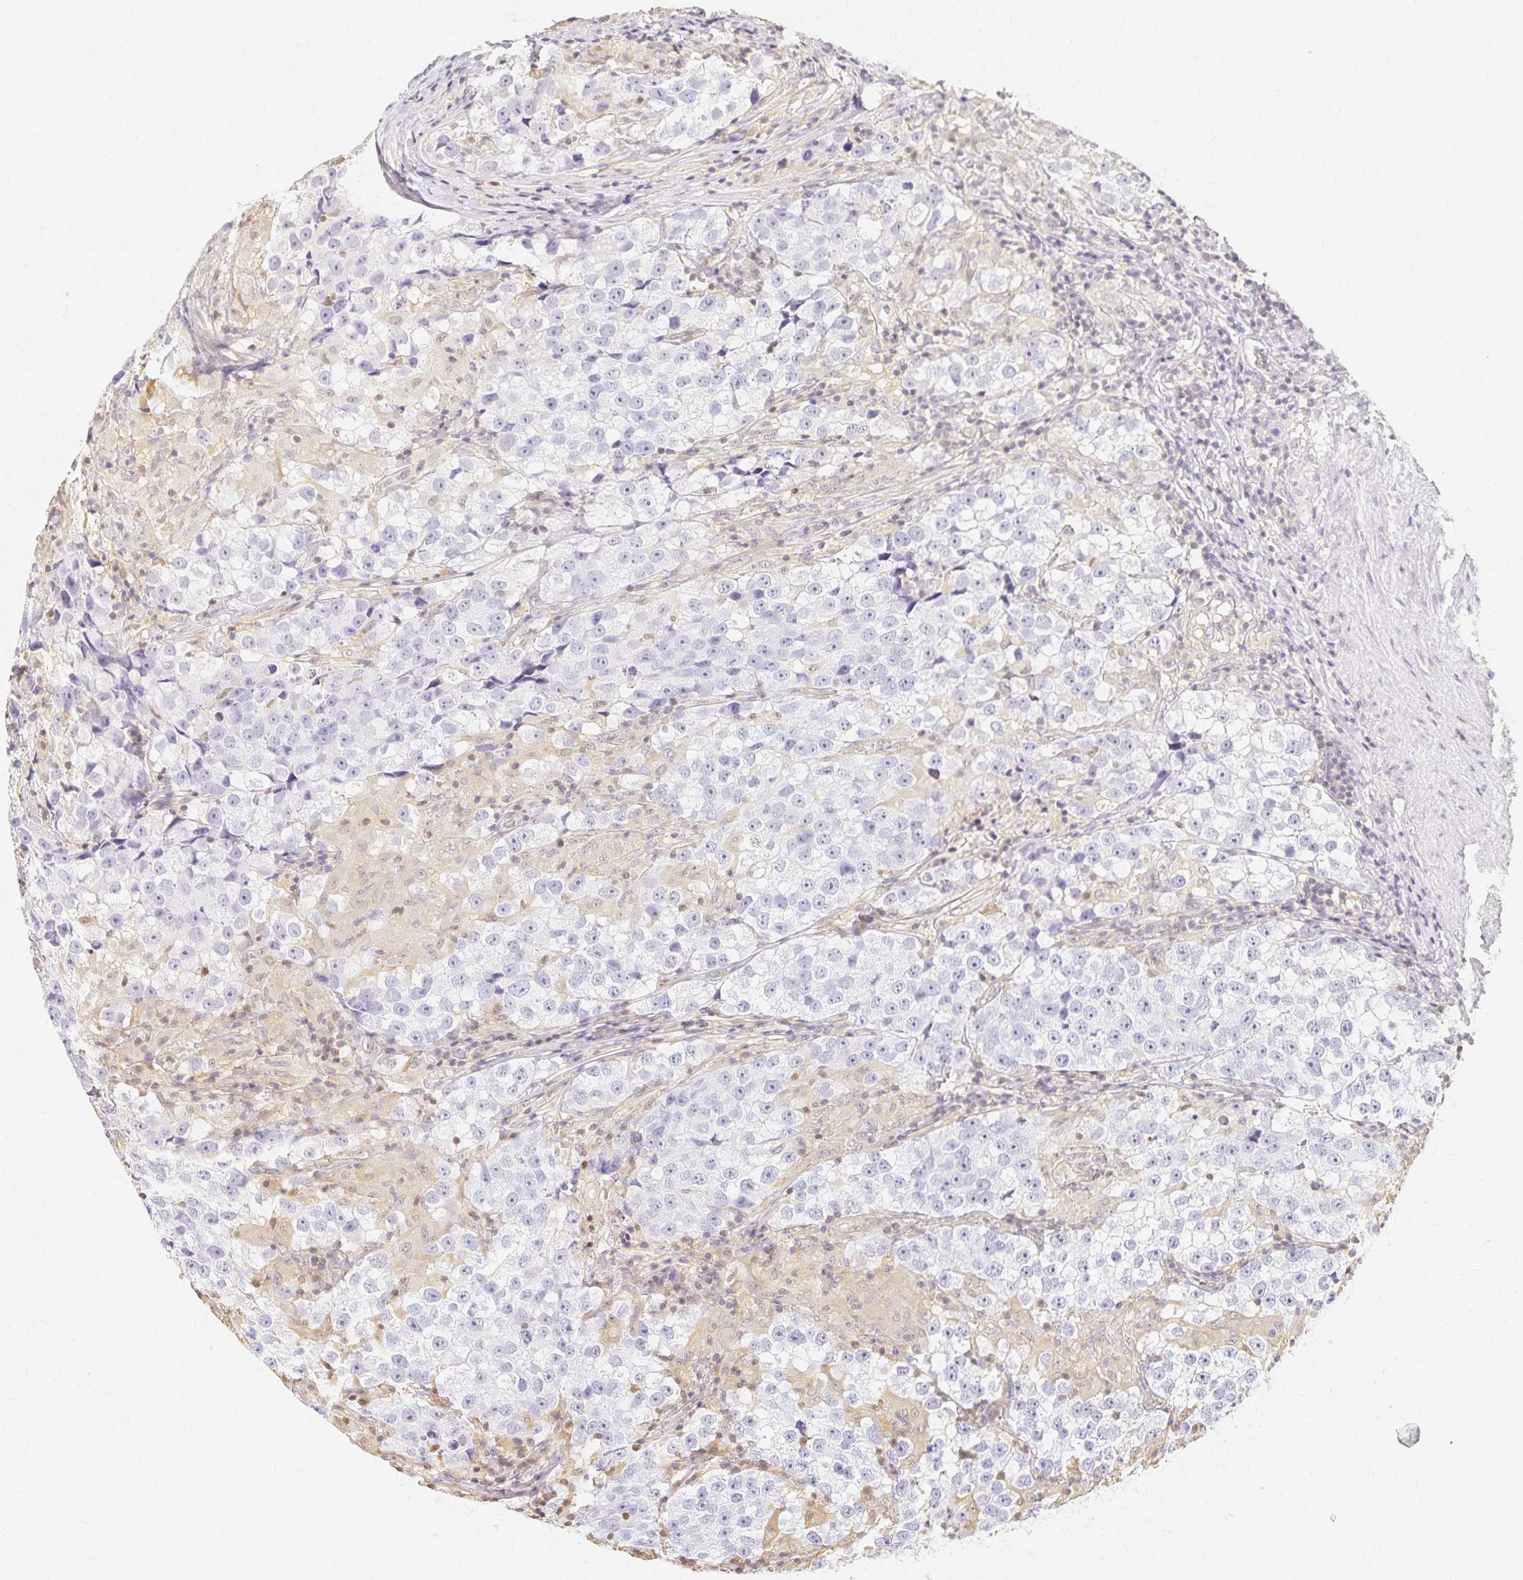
{"staining": {"intensity": "negative", "quantity": "none", "location": "none"}, "tissue": "testis cancer", "cell_type": "Tumor cells", "image_type": "cancer", "snomed": [{"axis": "morphology", "description": "Seminoma, NOS"}, {"axis": "topography", "description": "Testis"}], "caption": "An IHC image of testis seminoma is shown. There is no staining in tumor cells of testis seminoma.", "gene": "AZGP1", "patient": {"sex": "male", "age": 46}}